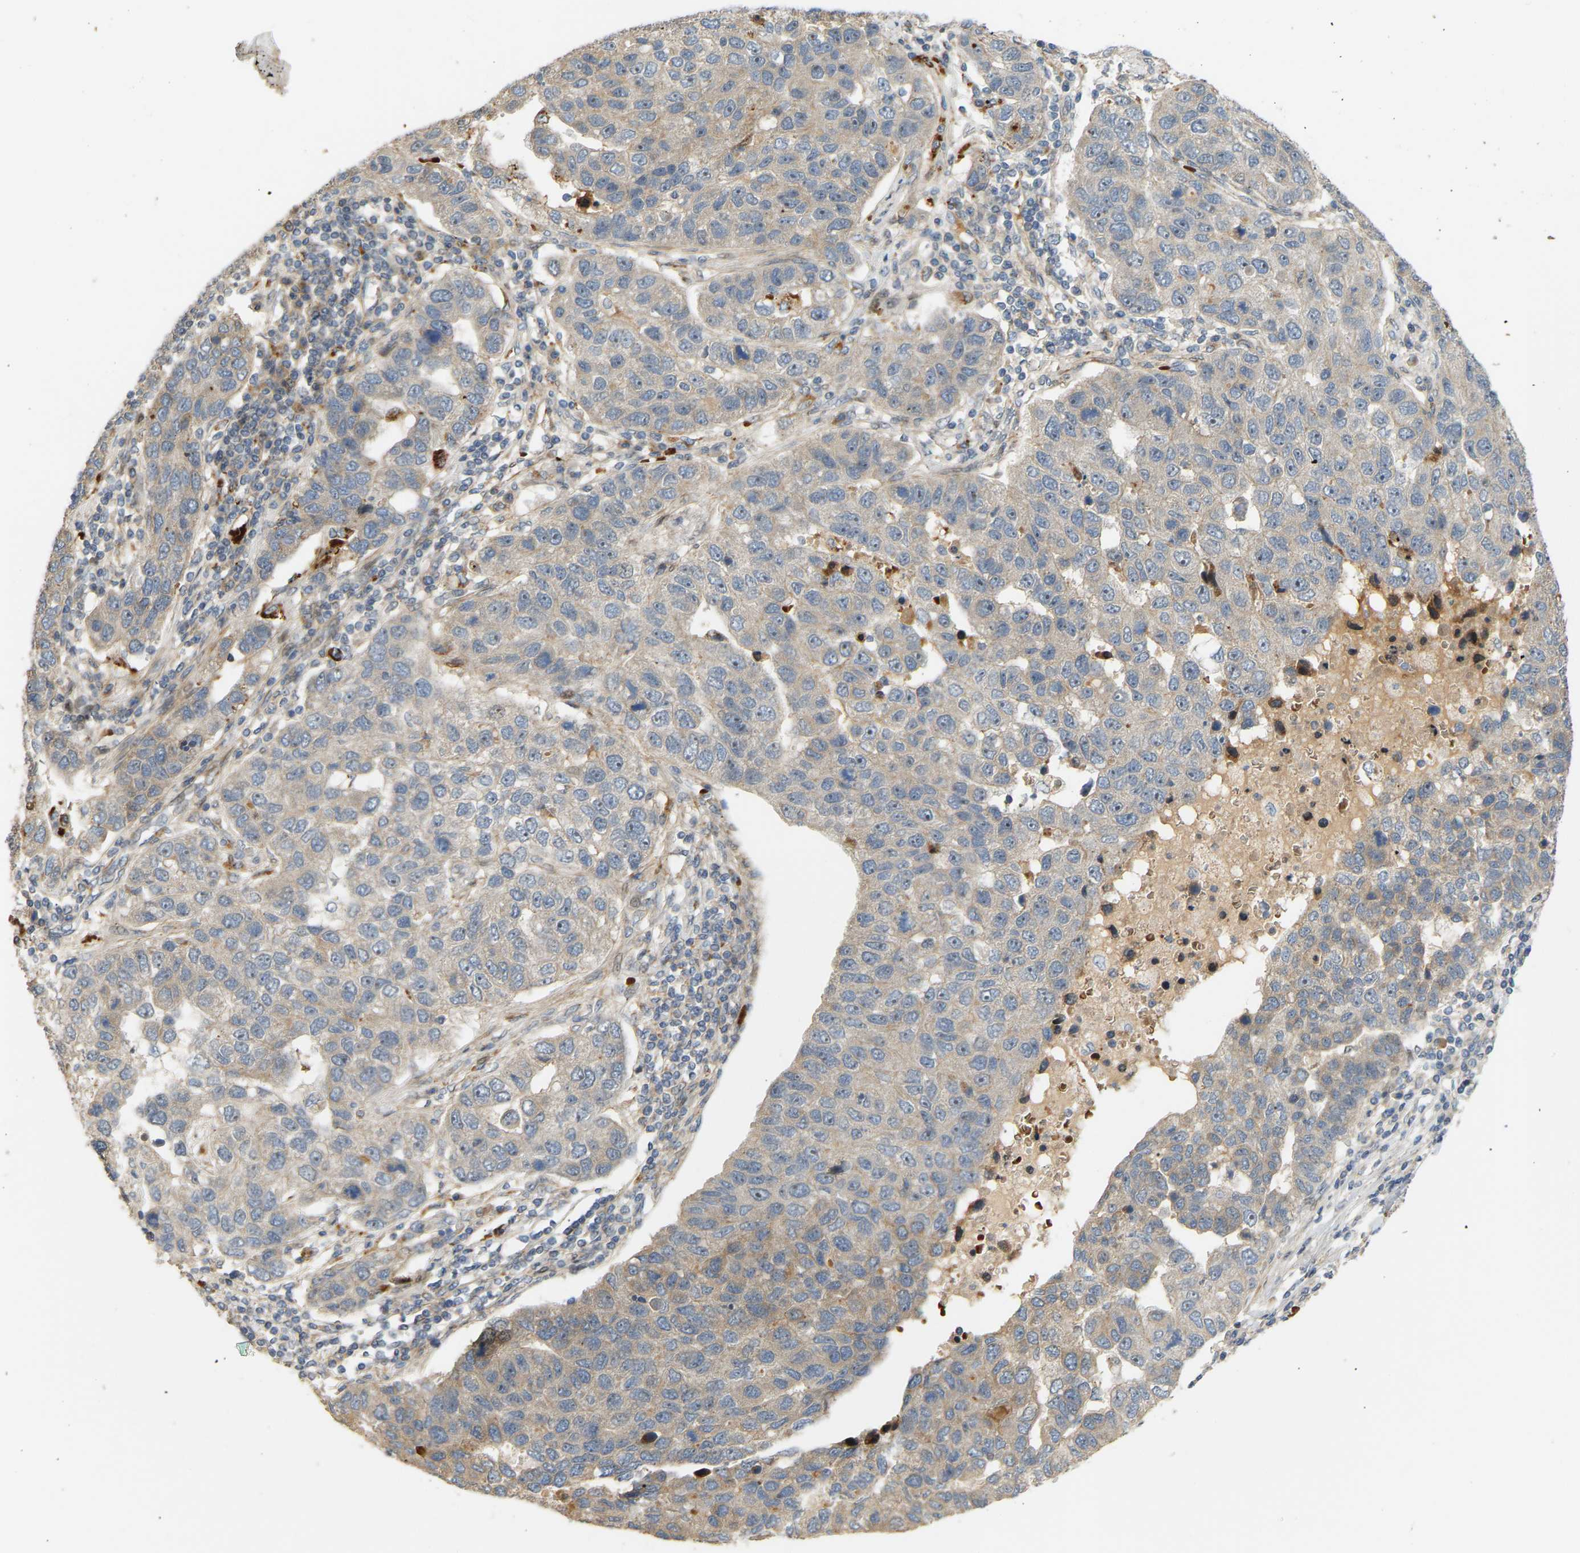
{"staining": {"intensity": "moderate", "quantity": "<25%", "location": "cytoplasmic/membranous"}, "tissue": "pancreatic cancer", "cell_type": "Tumor cells", "image_type": "cancer", "snomed": [{"axis": "morphology", "description": "Adenocarcinoma, NOS"}, {"axis": "topography", "description": "Pancreas"}], "caption": "Tumor cells display moderate cytoplasmic/membranous expression in about <25% of cells in pancreatic cancer (adenocarcinoma).", "gene": "POGLUT2", "patient": {"sex": "female", "age": 61}}